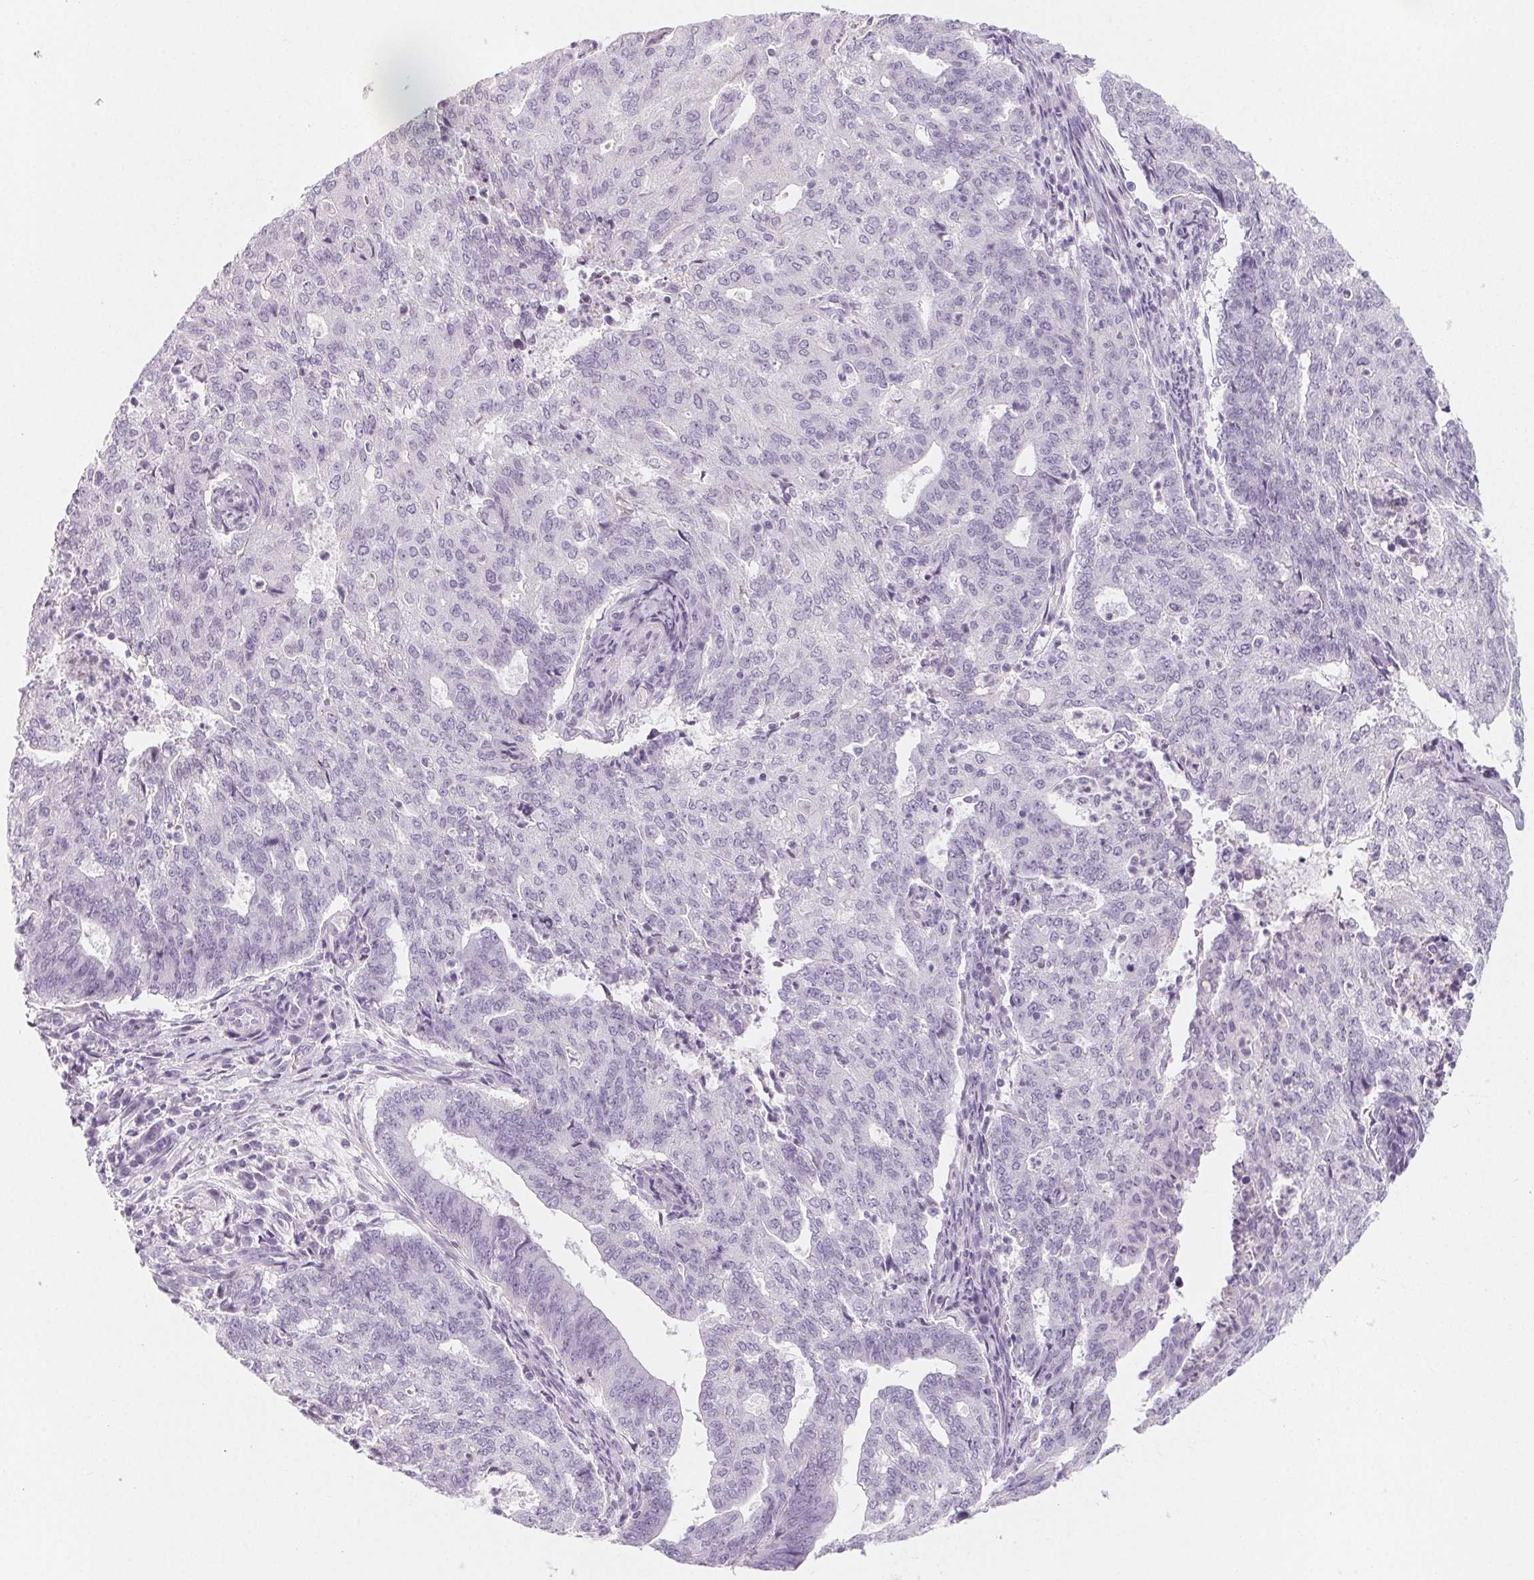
{"staining": {"intensity": "negative", "quantity": "none", "location": "none"}, "tissue": "endometrial cancer", "cell_type": "Tumor cells", "image_type": "cancer", "snomed": [{"axis": "morphology", "description": "Adenocarcinoma, NOS"}, {"axis": "topography", "description": "Endometrium"}], "caption": "The image reveals no significant staining in tumor cells of adenocarcinoma (endometrial).", "gene": "SH3GL2", "patient": {"sex": "female", "age": 82}}